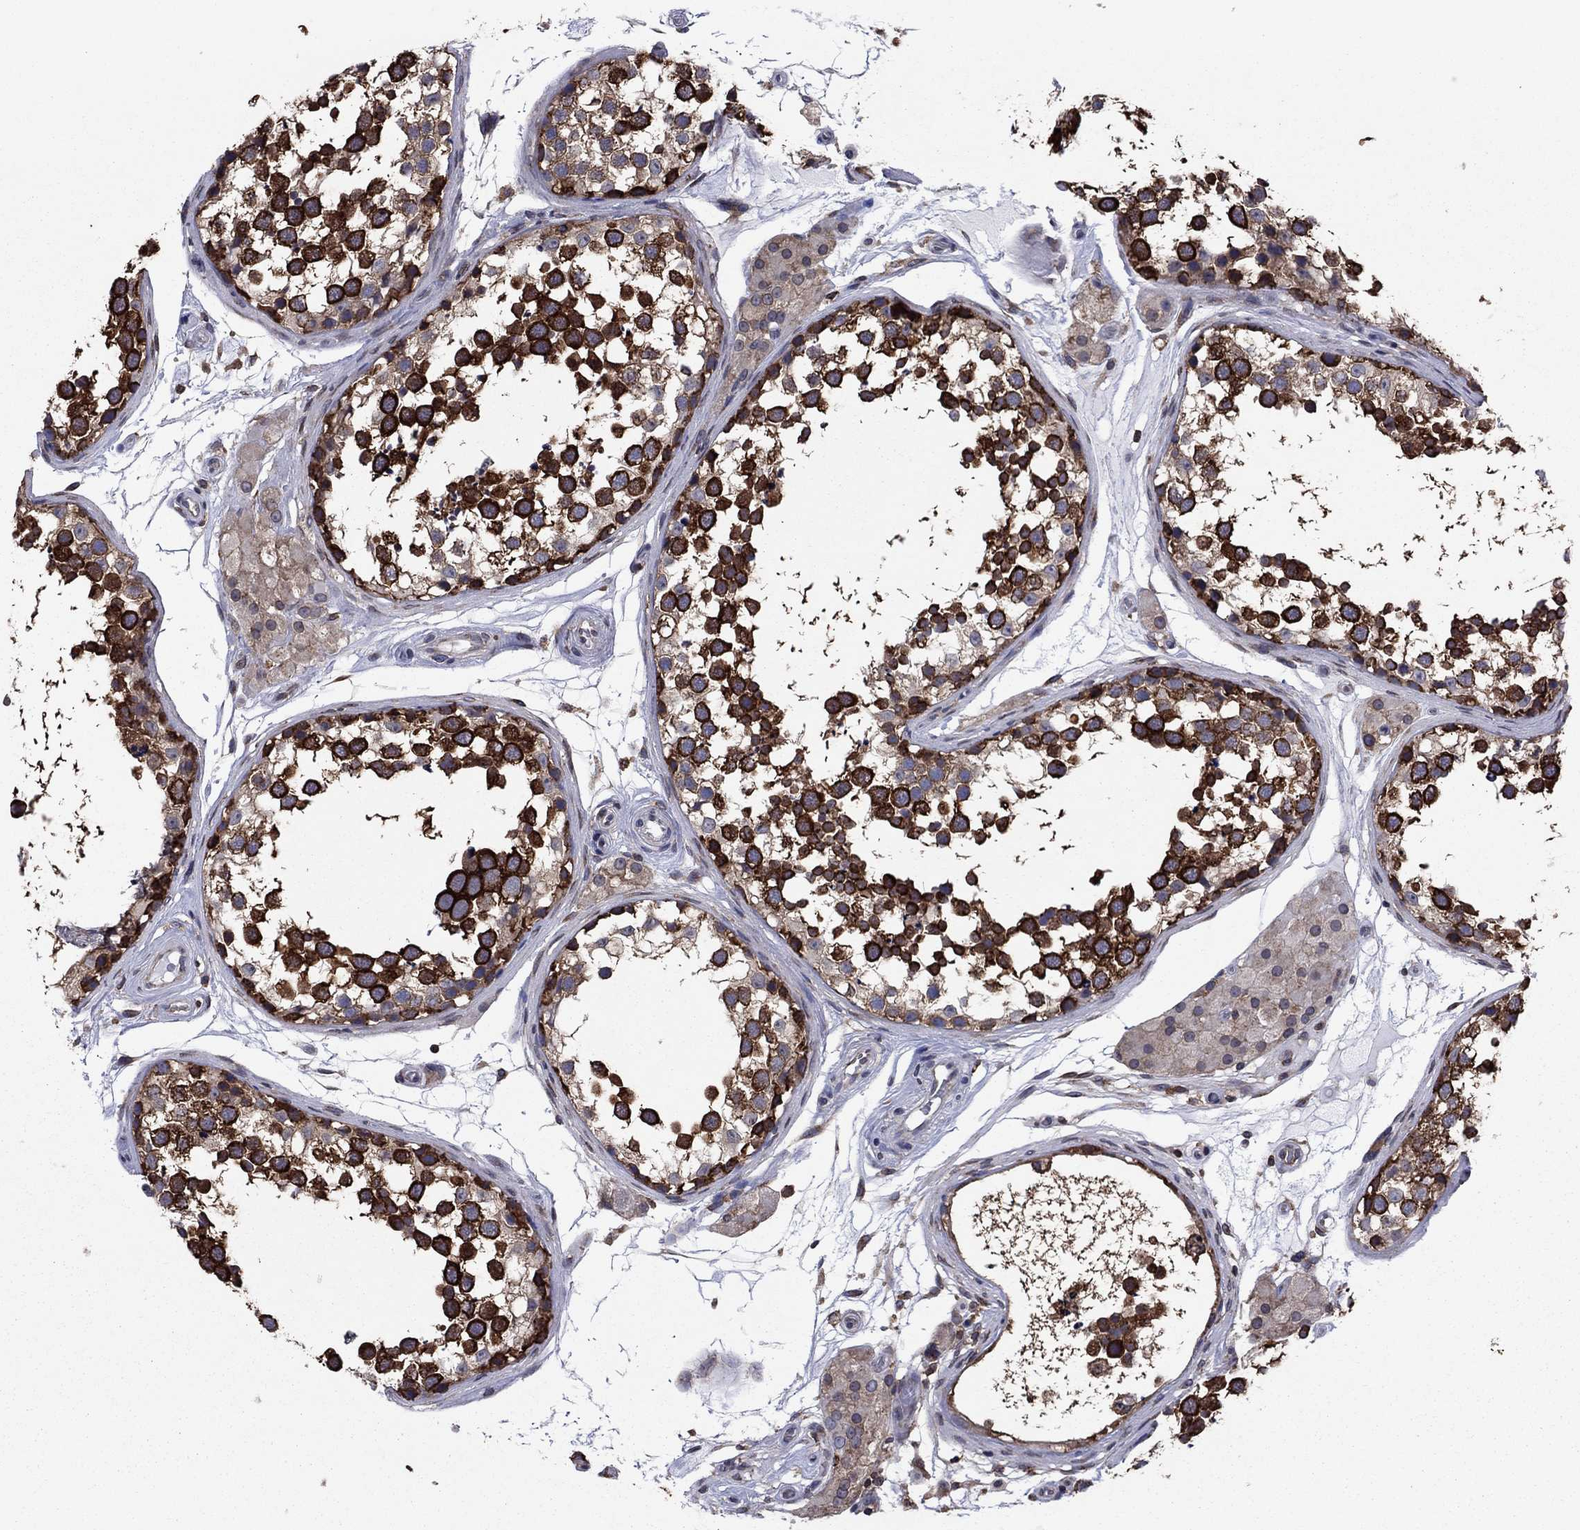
{"staining": {"intensity": "strong", "quantity": ">75%", "location": "cytoplasmic/membranous"}, "tissue": "testis", "cell_type": "Cells in seminiferous ducts", "image_type": "normal", "snomed": [{"axis": "morphology", "description": "Normal tissue, NOS"}, {"axis": "morphology", "description": "Seminoma, NOS"}, {"axis": "topography", "description": "Testis"}], "caption": "Protein positivity by immunohistochemistry (IHC) shows strong cytoplasmic/membranous positivity in about >75% of cells in seminiferous ducts in normal testis. The staining was performed using DAB (3,3'-diaminobenzidine), with brown indicating positive protein expression. Nuclei are stained blue with hematoxylin.", "gene": "YBX1", "patient": {"sex": "male", "age": 65}}